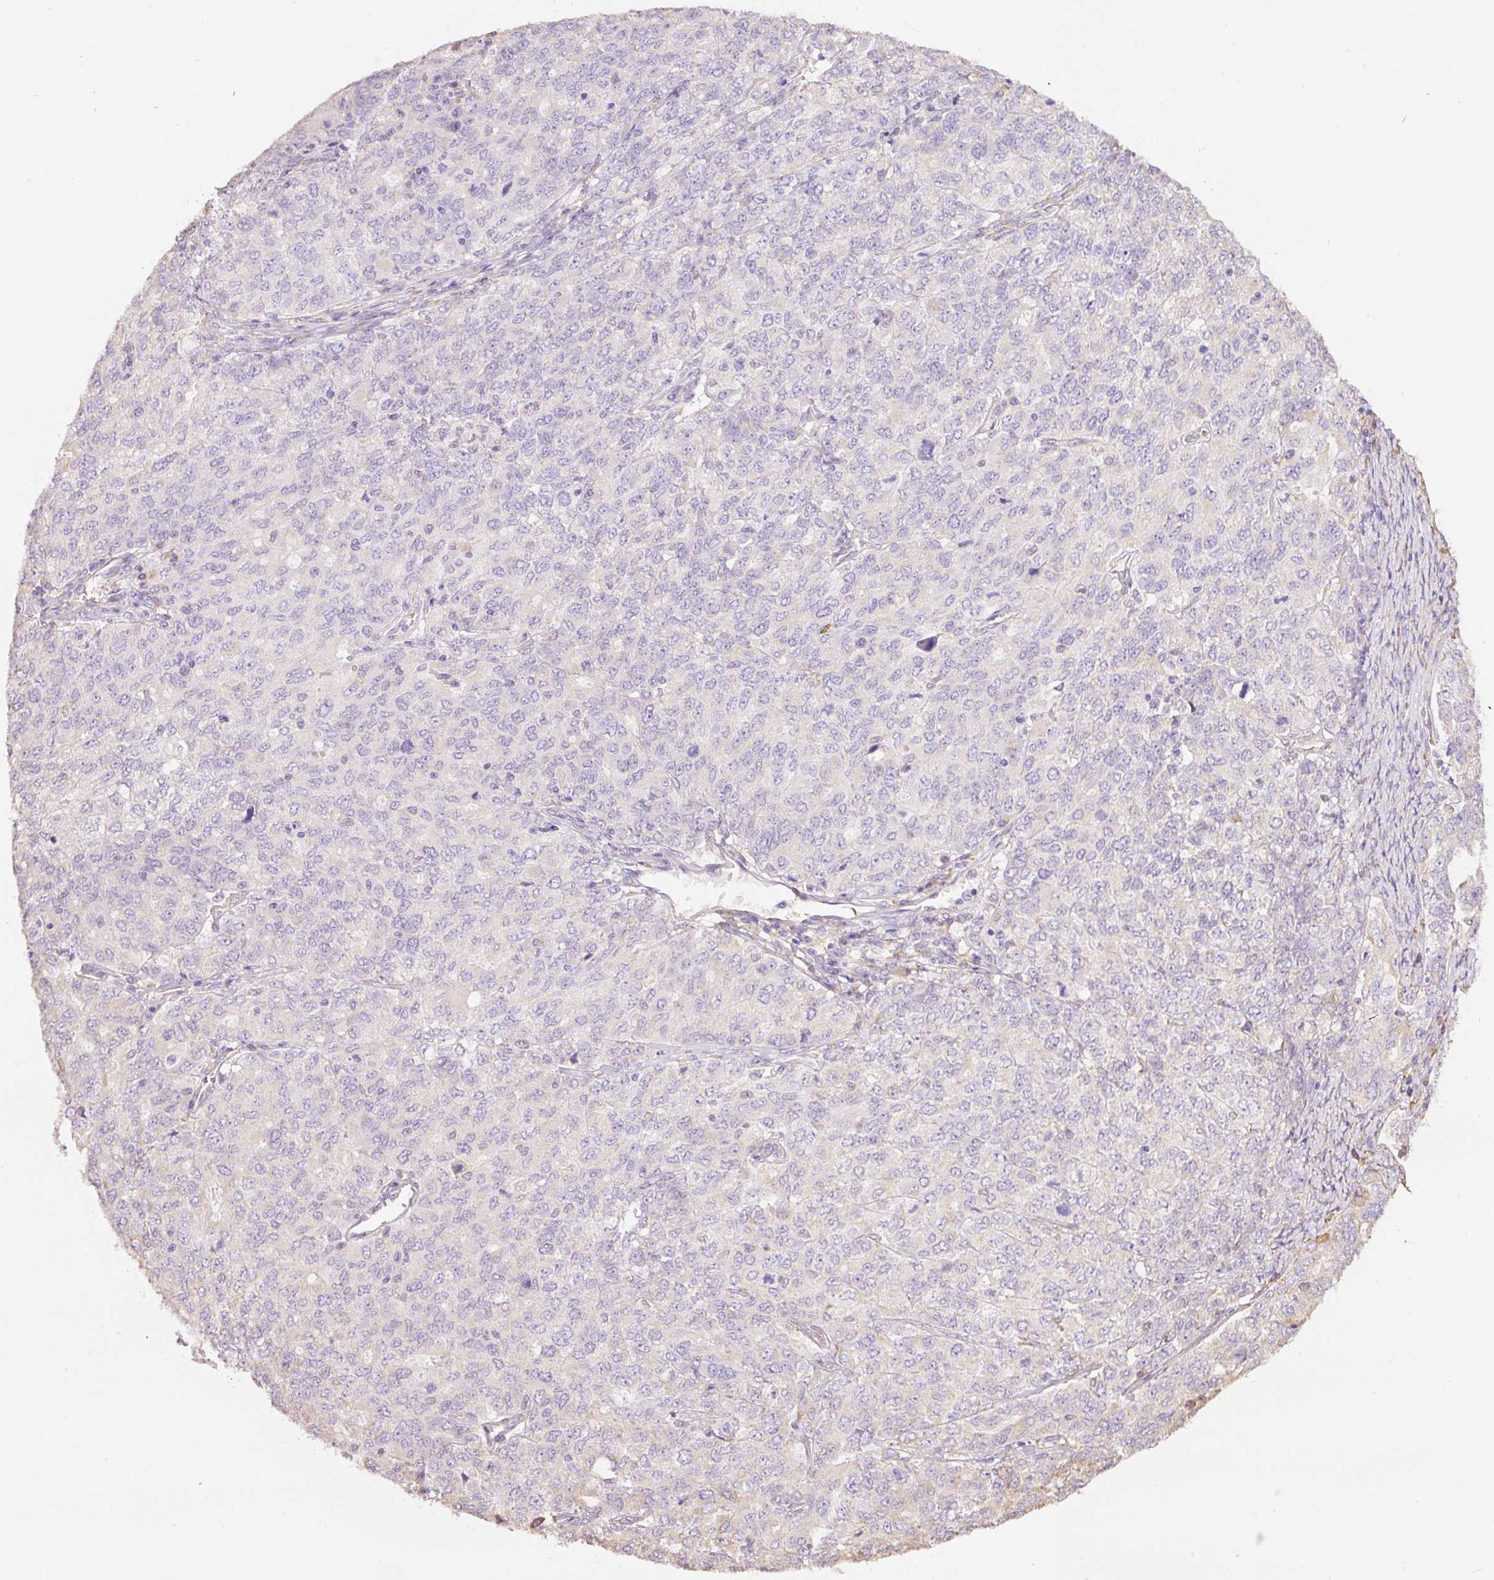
{"staining": {"intensity": "negative", "quantity": "none", "location": "none"}, "tissue": "ovarian cancer", "cell_type": "Tumor cells", "image_type": "cancer", "snomed": [{"axis": "morphology", "description": "Carcinoma, endometroid"}, {"axis": "topography", "description": "Ovary"}], "caption": "Immunohistochemical staining of ovarian endometroid carcinoma reveals no significant staining in tumor cells. (Brightfield microscopy of DAB (3,3'-diaminobenzidine) IHC at high magnification).", "gene": "GCG", "patient": {"sex": "female", "age": 62}}